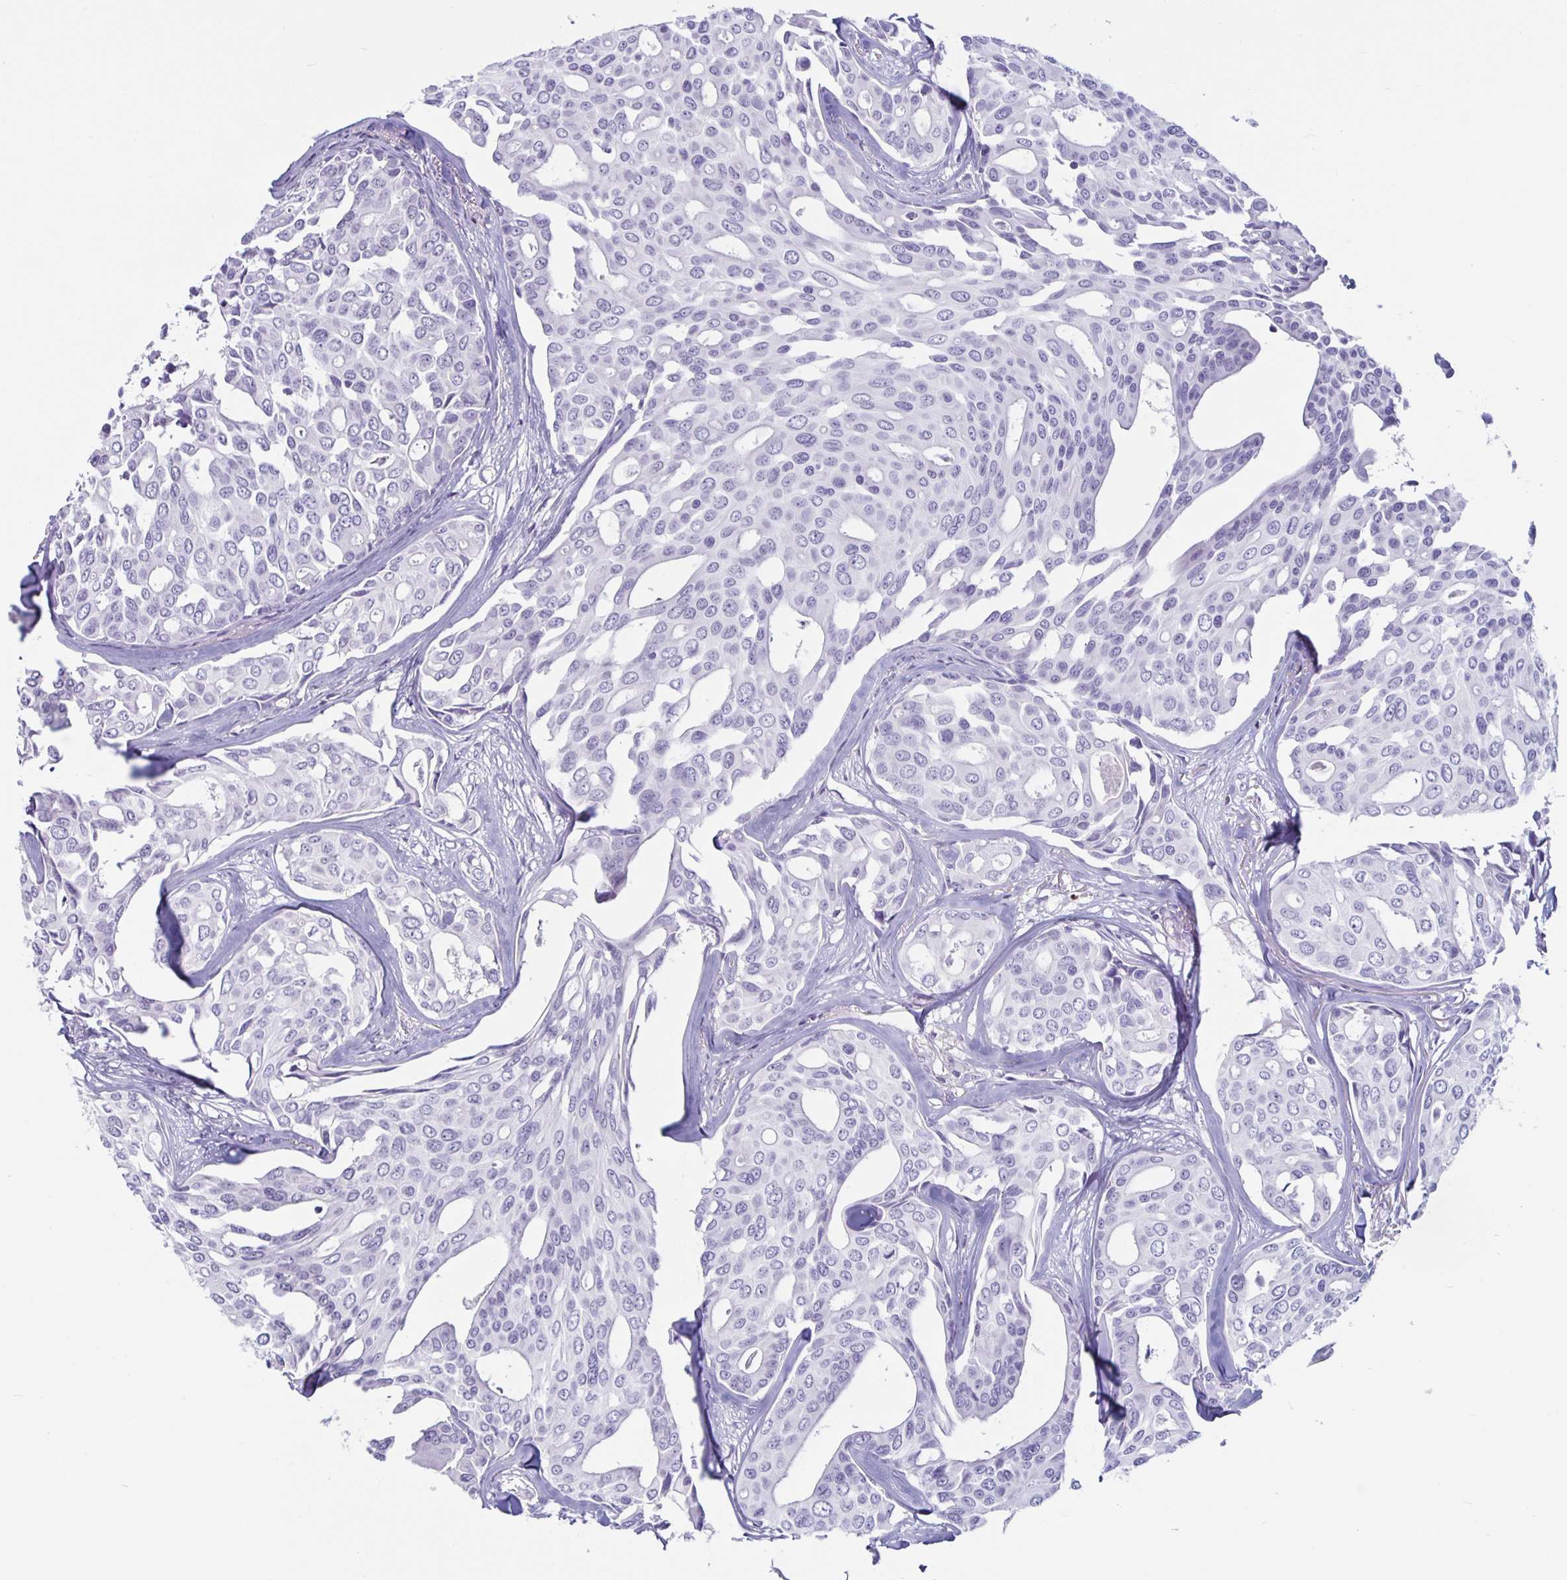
{"staining": {"intensity": "negative", "quantity": "none", "location": "none"}, "tissue": "breast cancer", "cell_type": "Tumor cells", "image_type": "cancer", "snomed": [{"axis": "morphology", "description": "Duct carcinoma"}, {"axis": "topography", "description": "Breast"}], "caption": "IHC of infiltrating ductal carcinoma (breast) displays no expression in tumor cells. Nuclei are stained in blue.", "gene": "GZMK", "patient": {"sex": "female", "age": 54}}